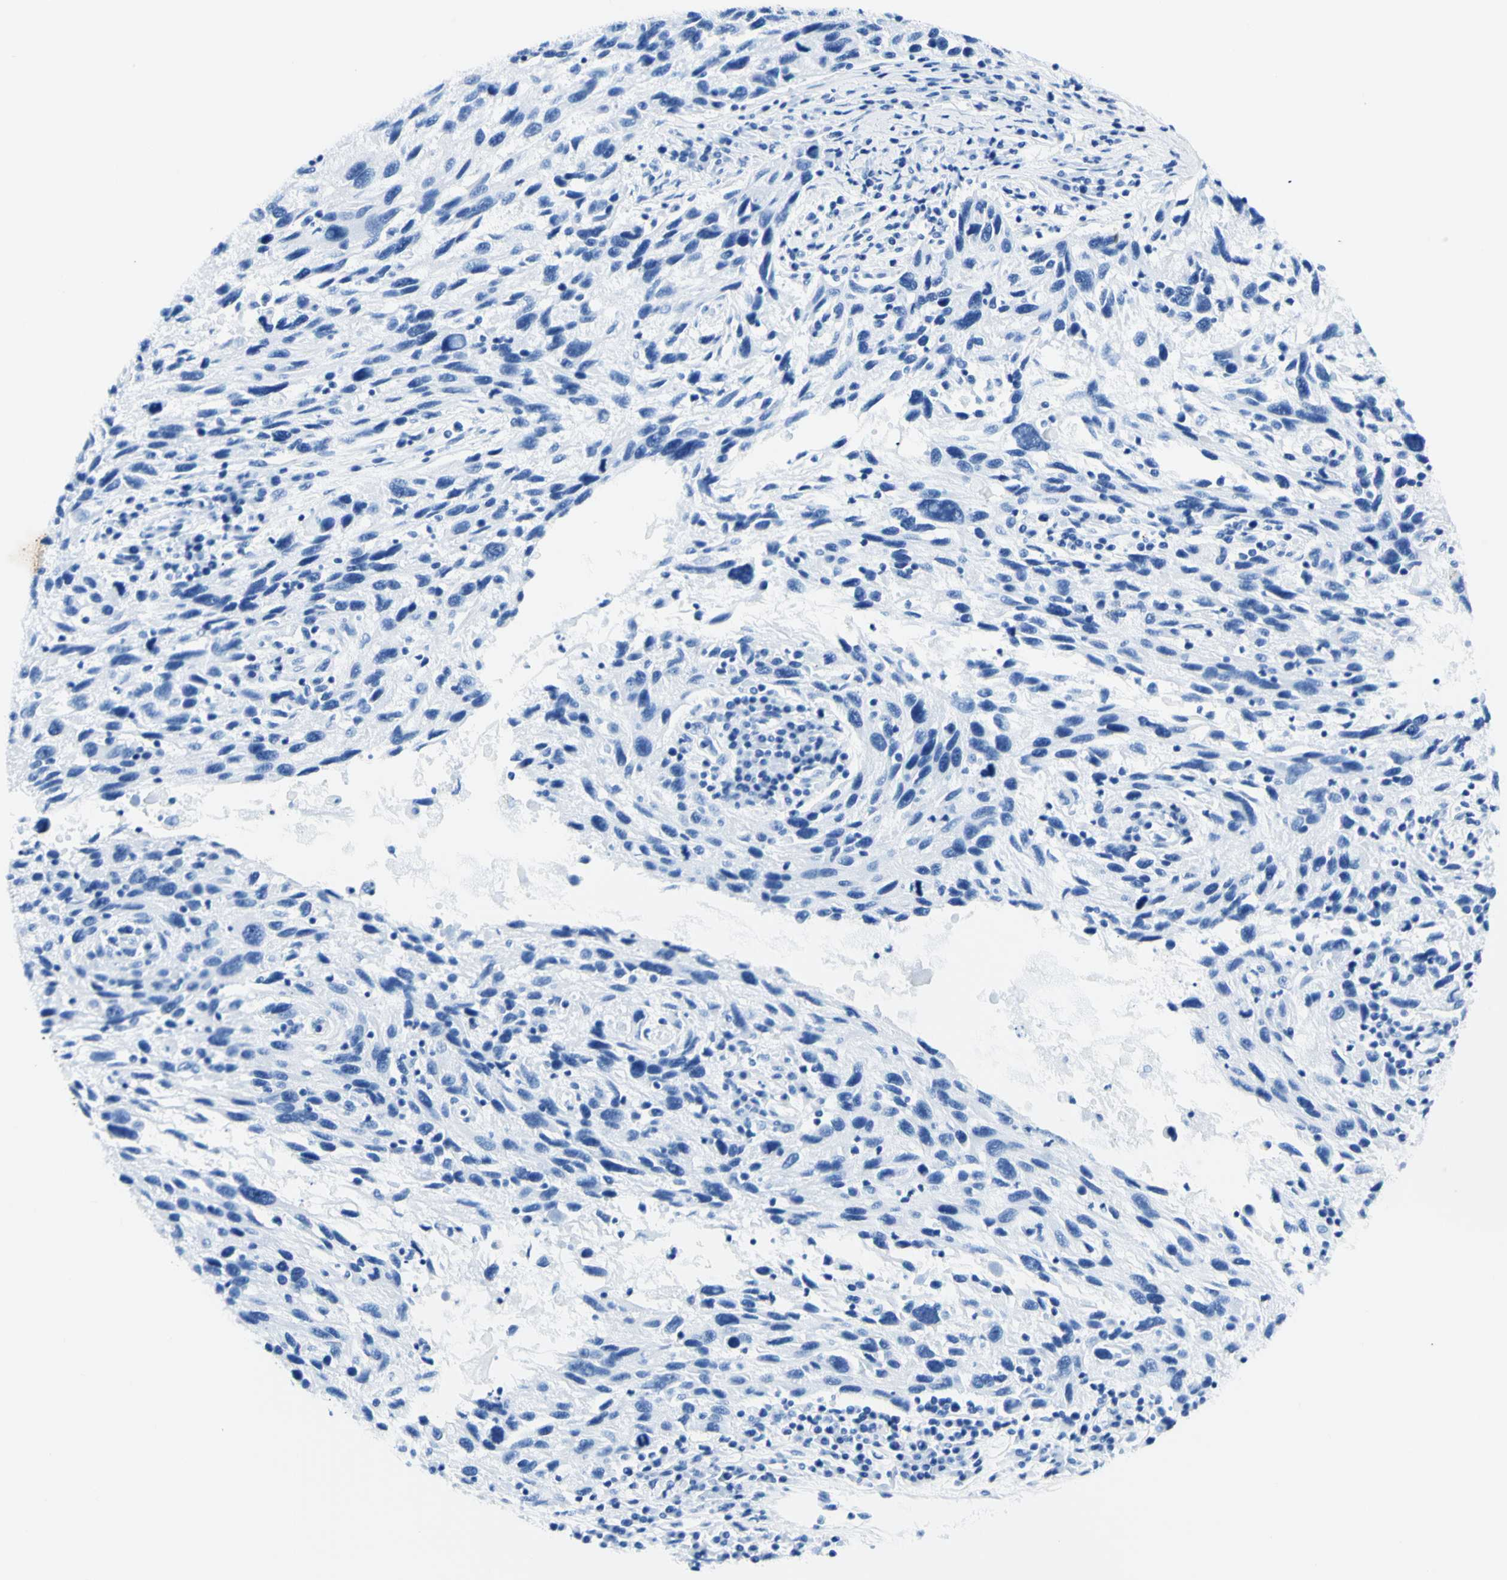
{"staining": {"intensity": "negative", "quantity": "none", "location": "none"}, "tissue": "melanoma", "cell_type": "Tumor cells", "image_type": "cancer", "snomed": [{"axis": "morphology", "description": "Malignant melanoma, NOS"}, {"axis": "topography", "description": "Skin"}], "caption": "A high-resolution micrograph shows IHC staining of melanoma, which displays no significant staining in tumor cells.", "gene": "MYH2", "patient": {"sex": "male", "age": 53}}